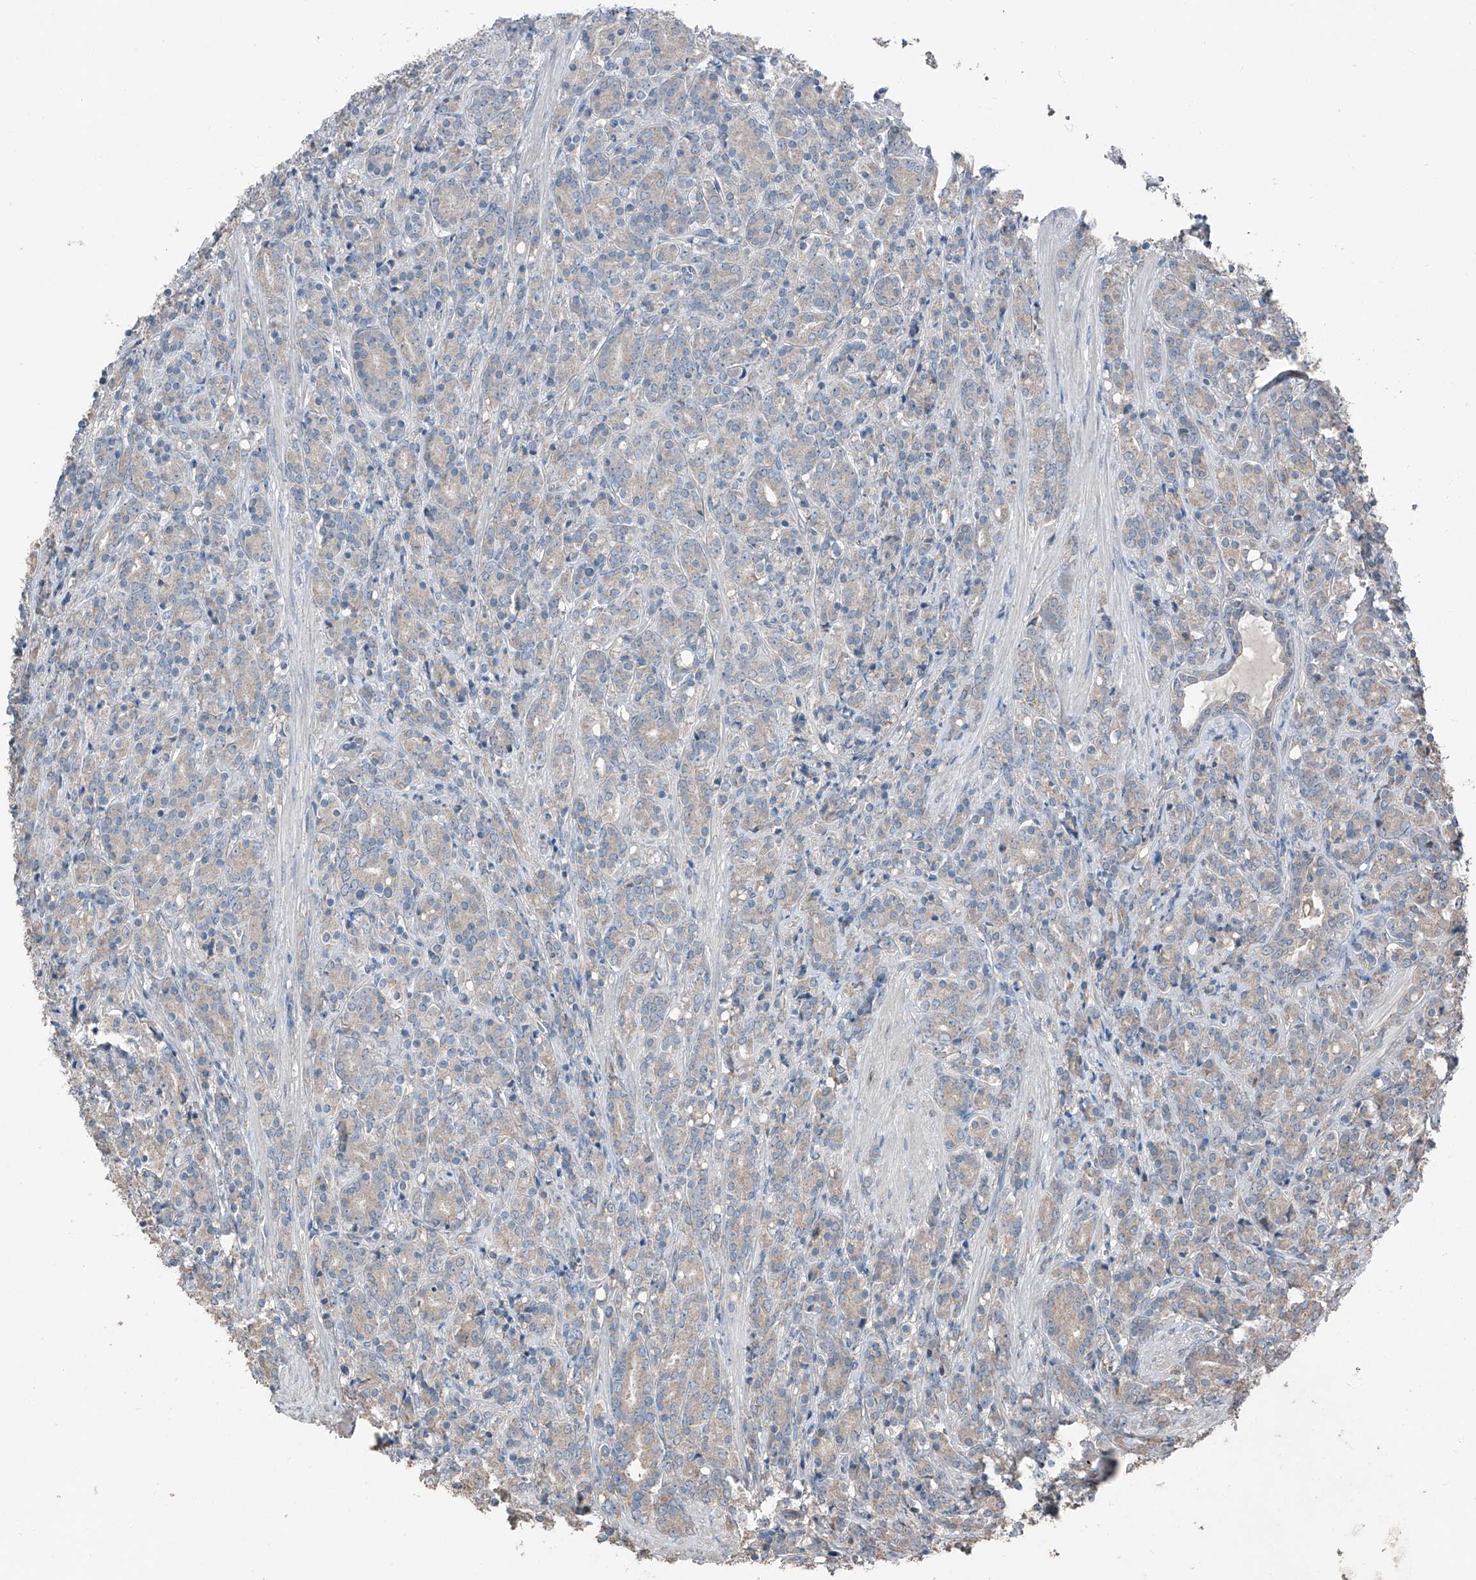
{"staining": {"intensity": "negative", "quantity": "none", "location": "none"}, "tissue": "prostate cancer", "cell_type": "Tumor cells", "image_type": "cancer", "snomed": [{"axis": "morphology", "description": "Adenocarcinoma, High grade"}, {"axis": "topography", "description": "Prostate"}], "caption": "Prostate cancer (adenocarcinoma (high-grade)) was stained to show a protein in brown. There is no significant positivity in tumor cells. (DAB immunohistochemistry (IHC) with hematoxylin counter stain).", "gene": "MAMLD1", "patient": {"sex": "male", "age": 62}}